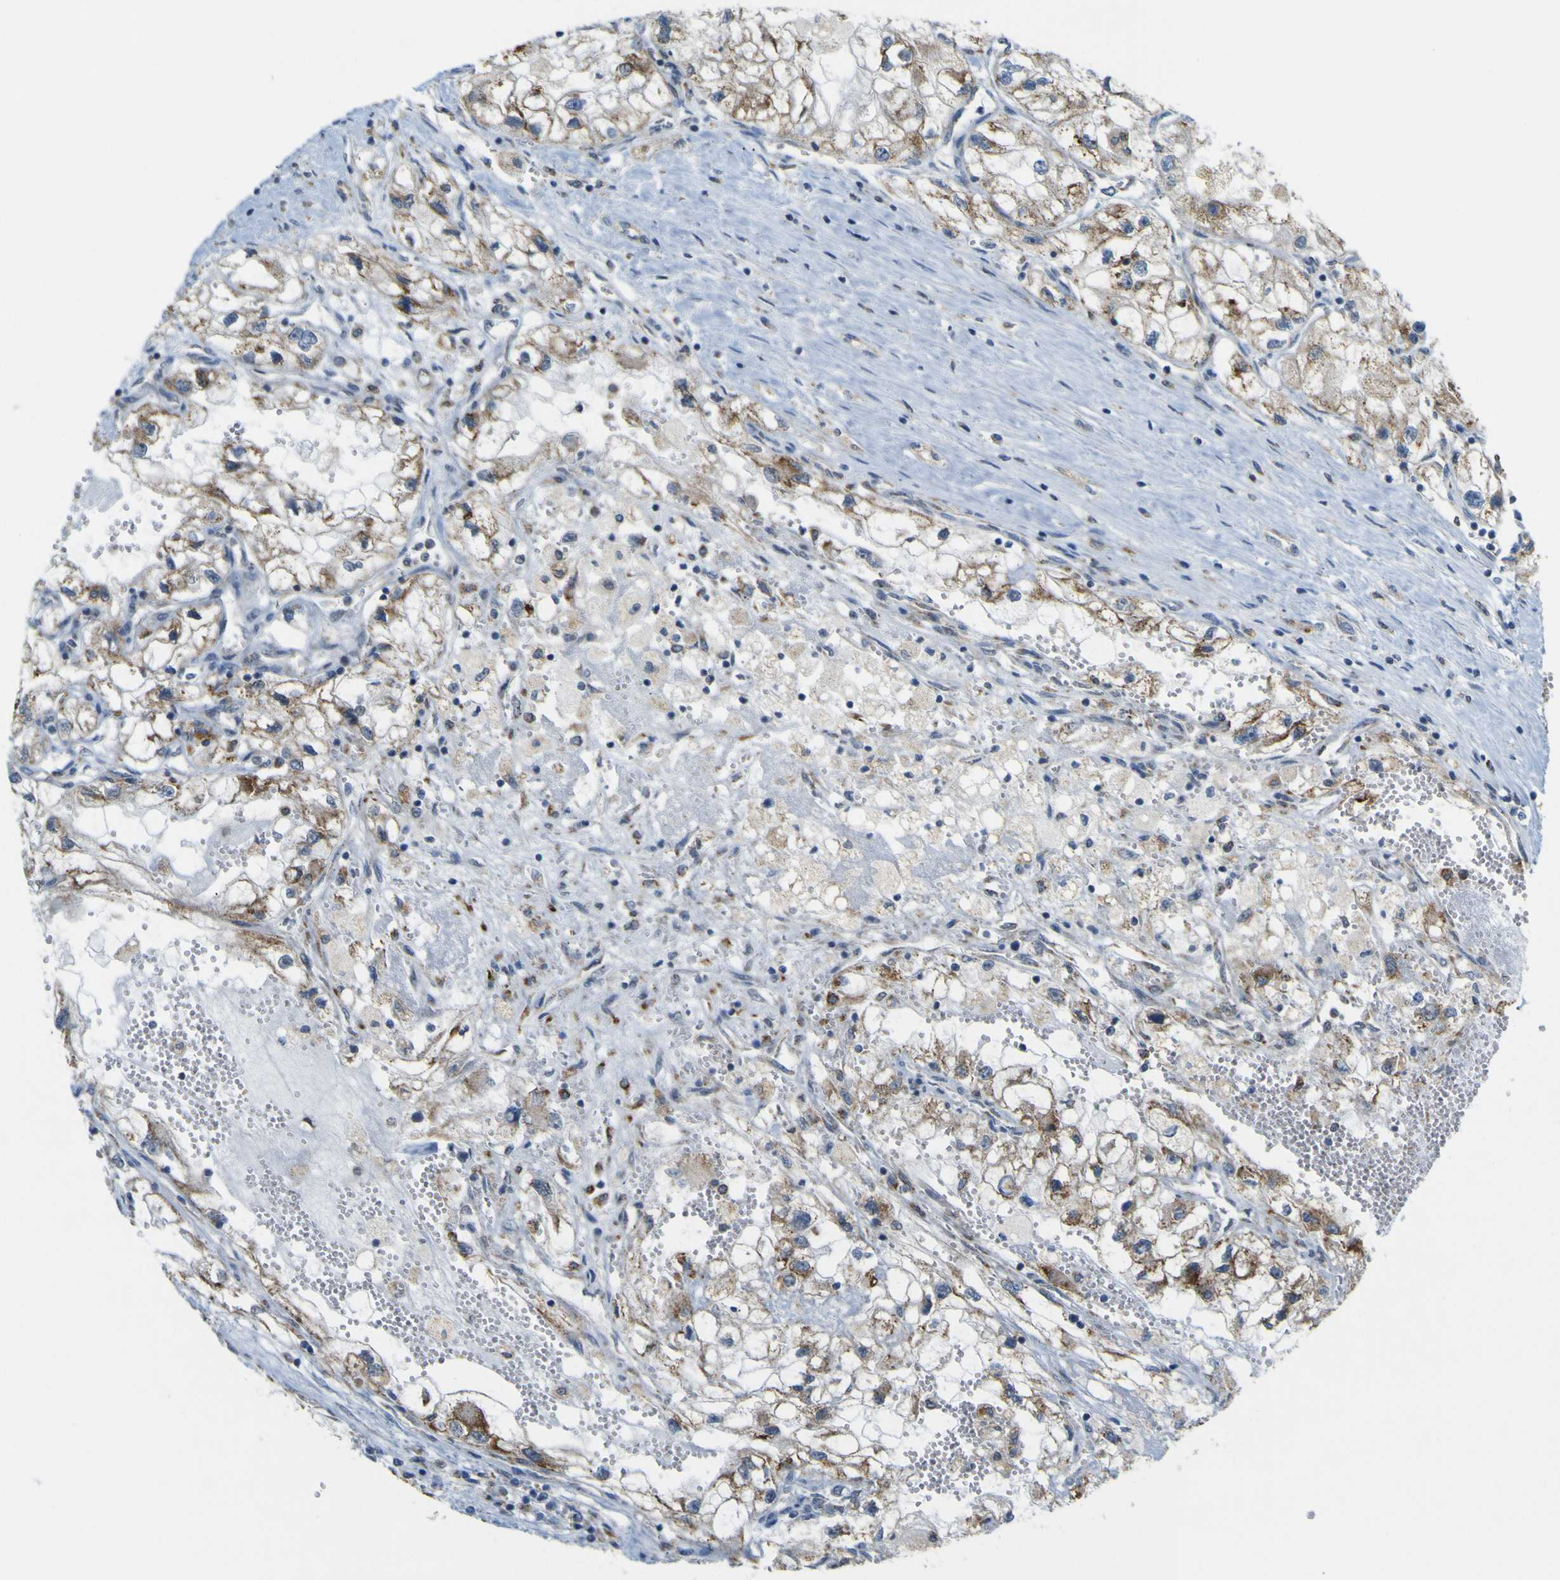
{"staining": {"intensity": "moderate", "quantity": "25%-75%", "location": "cytoplasmic/membranous"}, "tissue": "renal cancer", "cell_type": "Tumor cells", "image_type": "cancer", "snomed": [{"axis": "morphology", "description": "Adenocarcinoma, NOS"}, {"axis": "topography", "description": "Kidney"}], "caption": "This image shows adenocarcinoma (renal) stained with immunohistochemistry to label a protein in brown. The cytoplasmic/membranous of tumor cells show moderate positivity for the protein. Nuclei are counter-stained blue.", "gene": "ACBD5", "patient": {"sex": "female", "age": 70}}